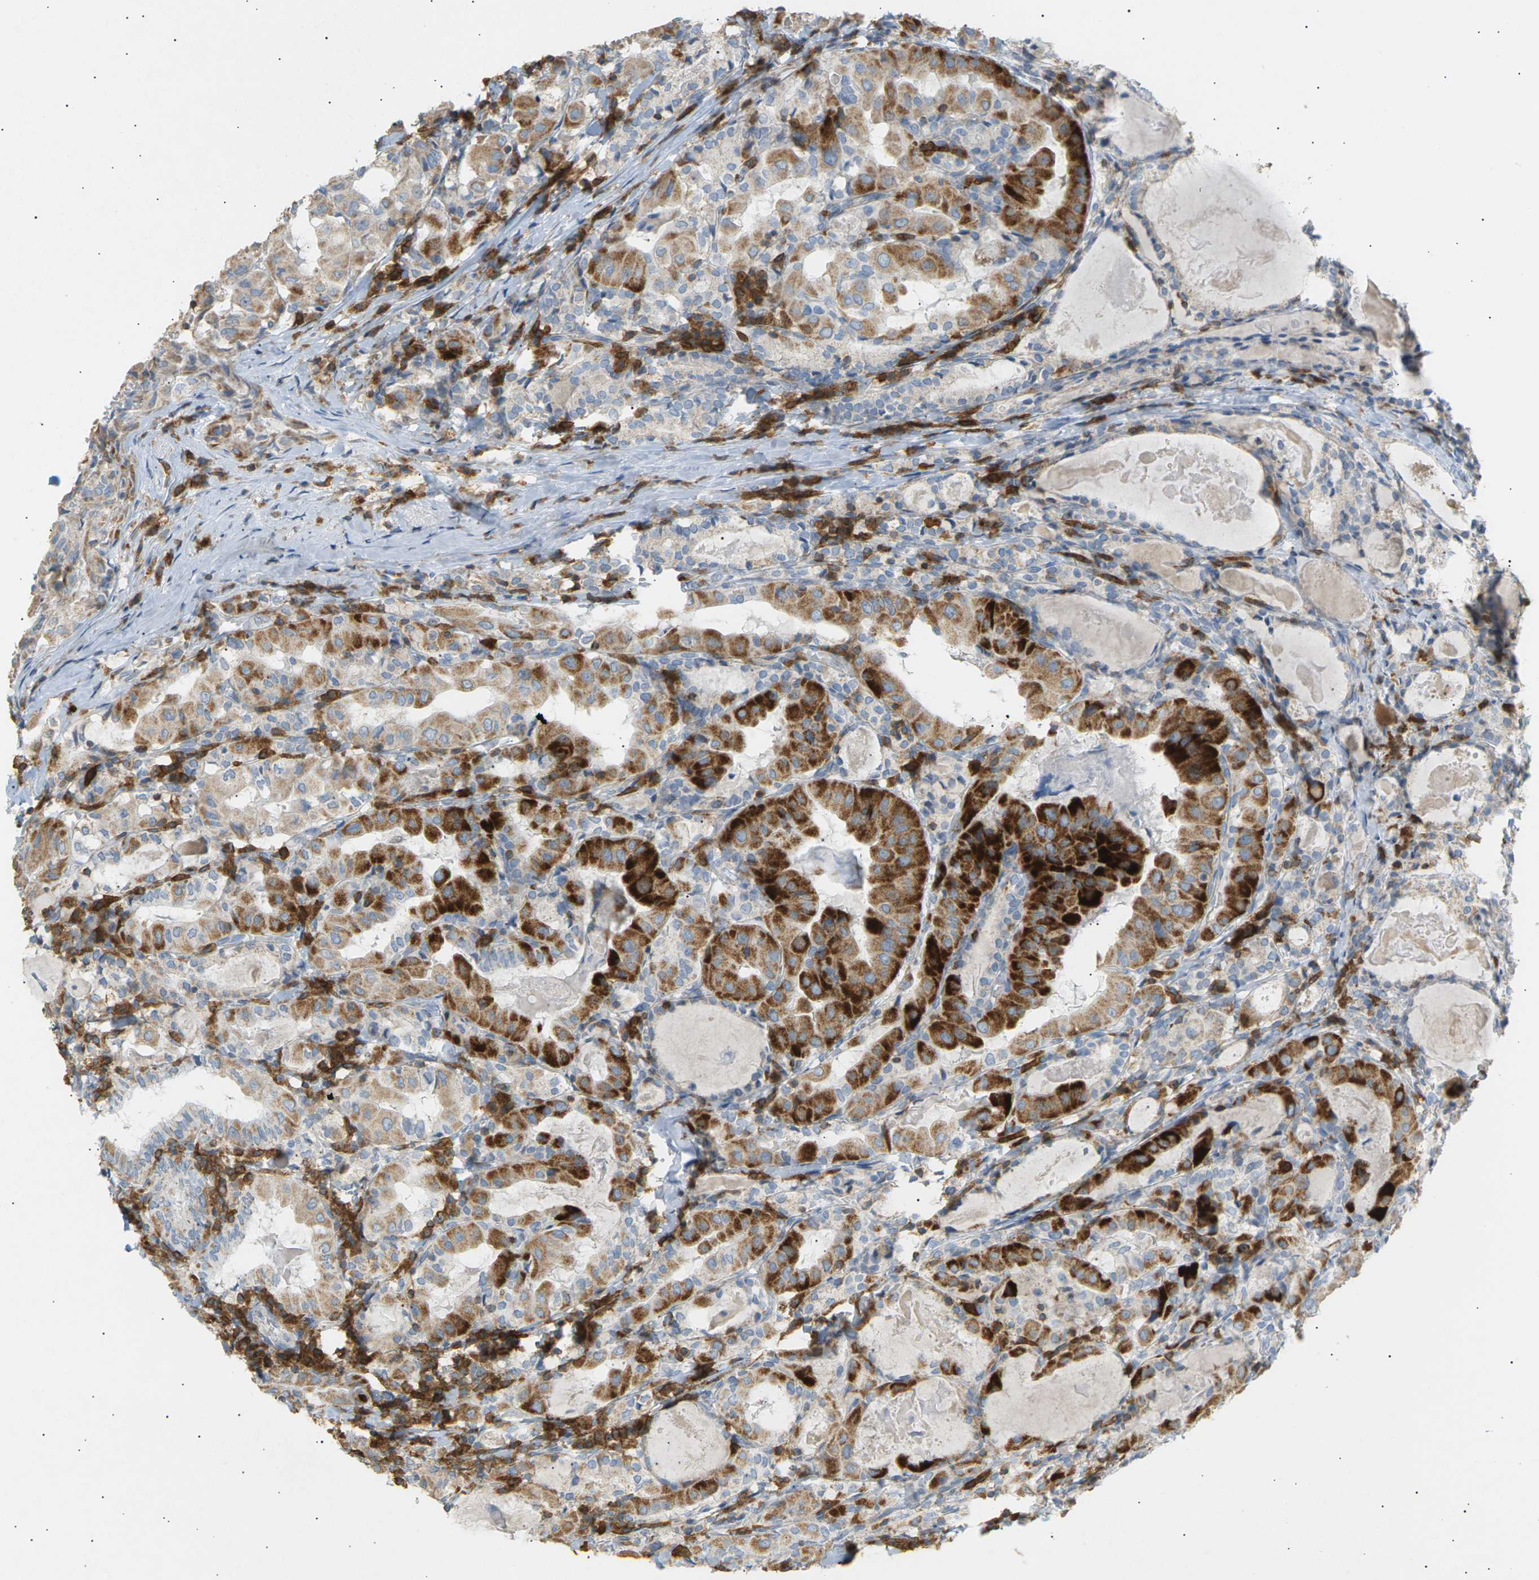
{"staining": {"intensity": "strong", "quantity": ">75%", "location": "cytoplasmic/membranous"}, "tissue": "thyroid cancer", "cell_type": "Tumor cells", "image_type": "cancer", "snomed": [{"axis": "morphology", "description": "Papillary adenocarcinoma, NOS"}, {"axis": "topography", "description": "Thyroid gland"}], "caption": "A brown stain labels strong cytoplasmic/membranous expression of a protein in human papillary adenocarcinoma (thyroid) tumor cells.", "gene": "LIME1", "patient": {"sex": "female", "age": 42}}